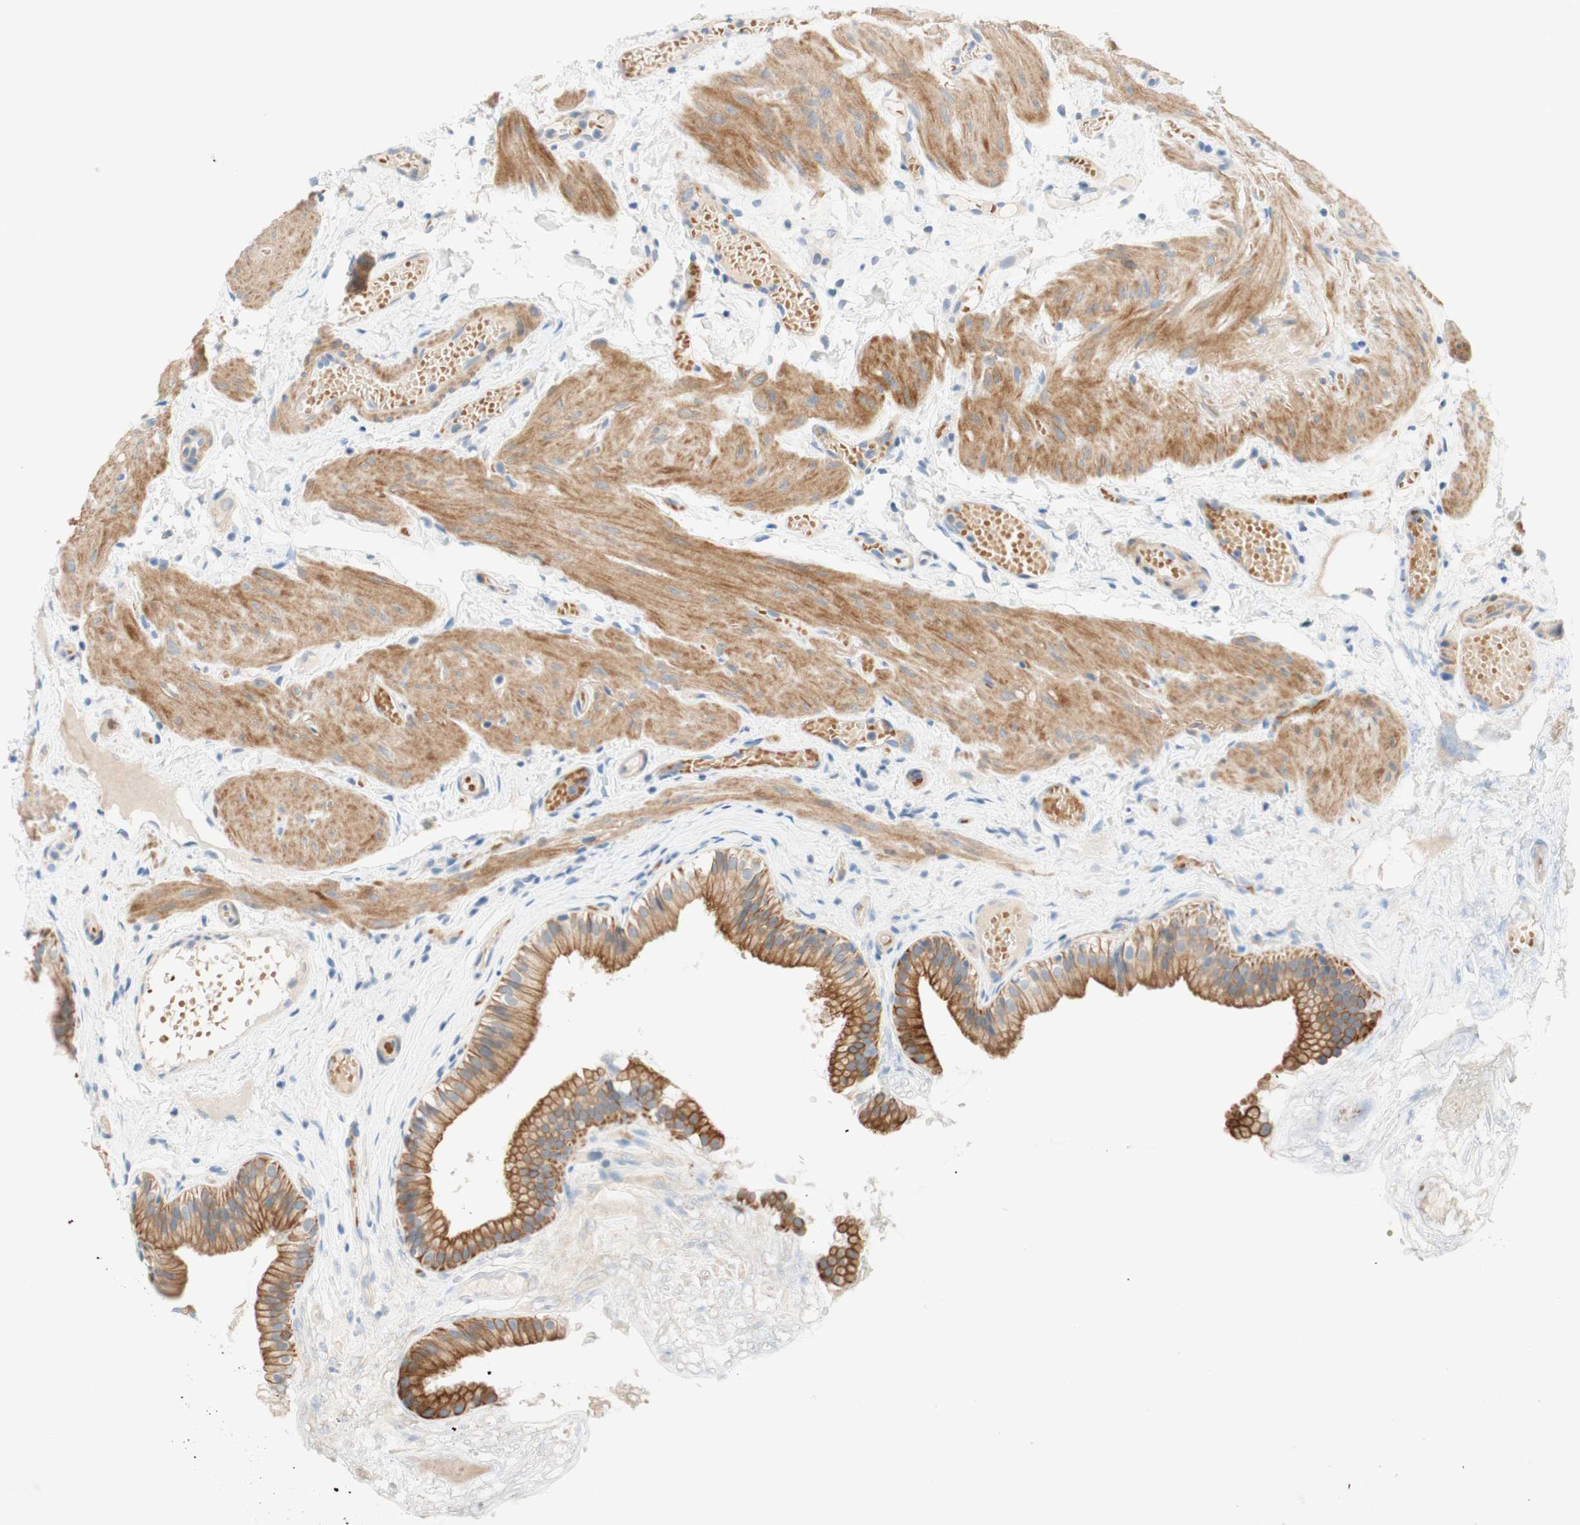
{"staining": {"intensity": "moderate", "quantity": ">75%", "location": "cytoplasmic/membranous"}, "tissue": "gallbladder", "cell_type": "Glandular cells", "image_type": "normal", "snomed": [{"axis": "morphology", "description": "Normal tissue, NOS"}, {"axis": "topography", "description": "Gallbladder"}], "caption": "A high-resolution photomicrograph shows immunohistochemistry (IHC) staining of normal gallbladder, which demonstrates moderate cytoplasmic/membranous positivity in about >75% of glandular cells. (Stains: DAB (3,3'-diaminobenzidine) in brown, nuclei in blue, Microscopy: brightfield microscopy at high magnification).", "gene": "ENTREP2", "patient": {"sex": "female", "age": 26}}